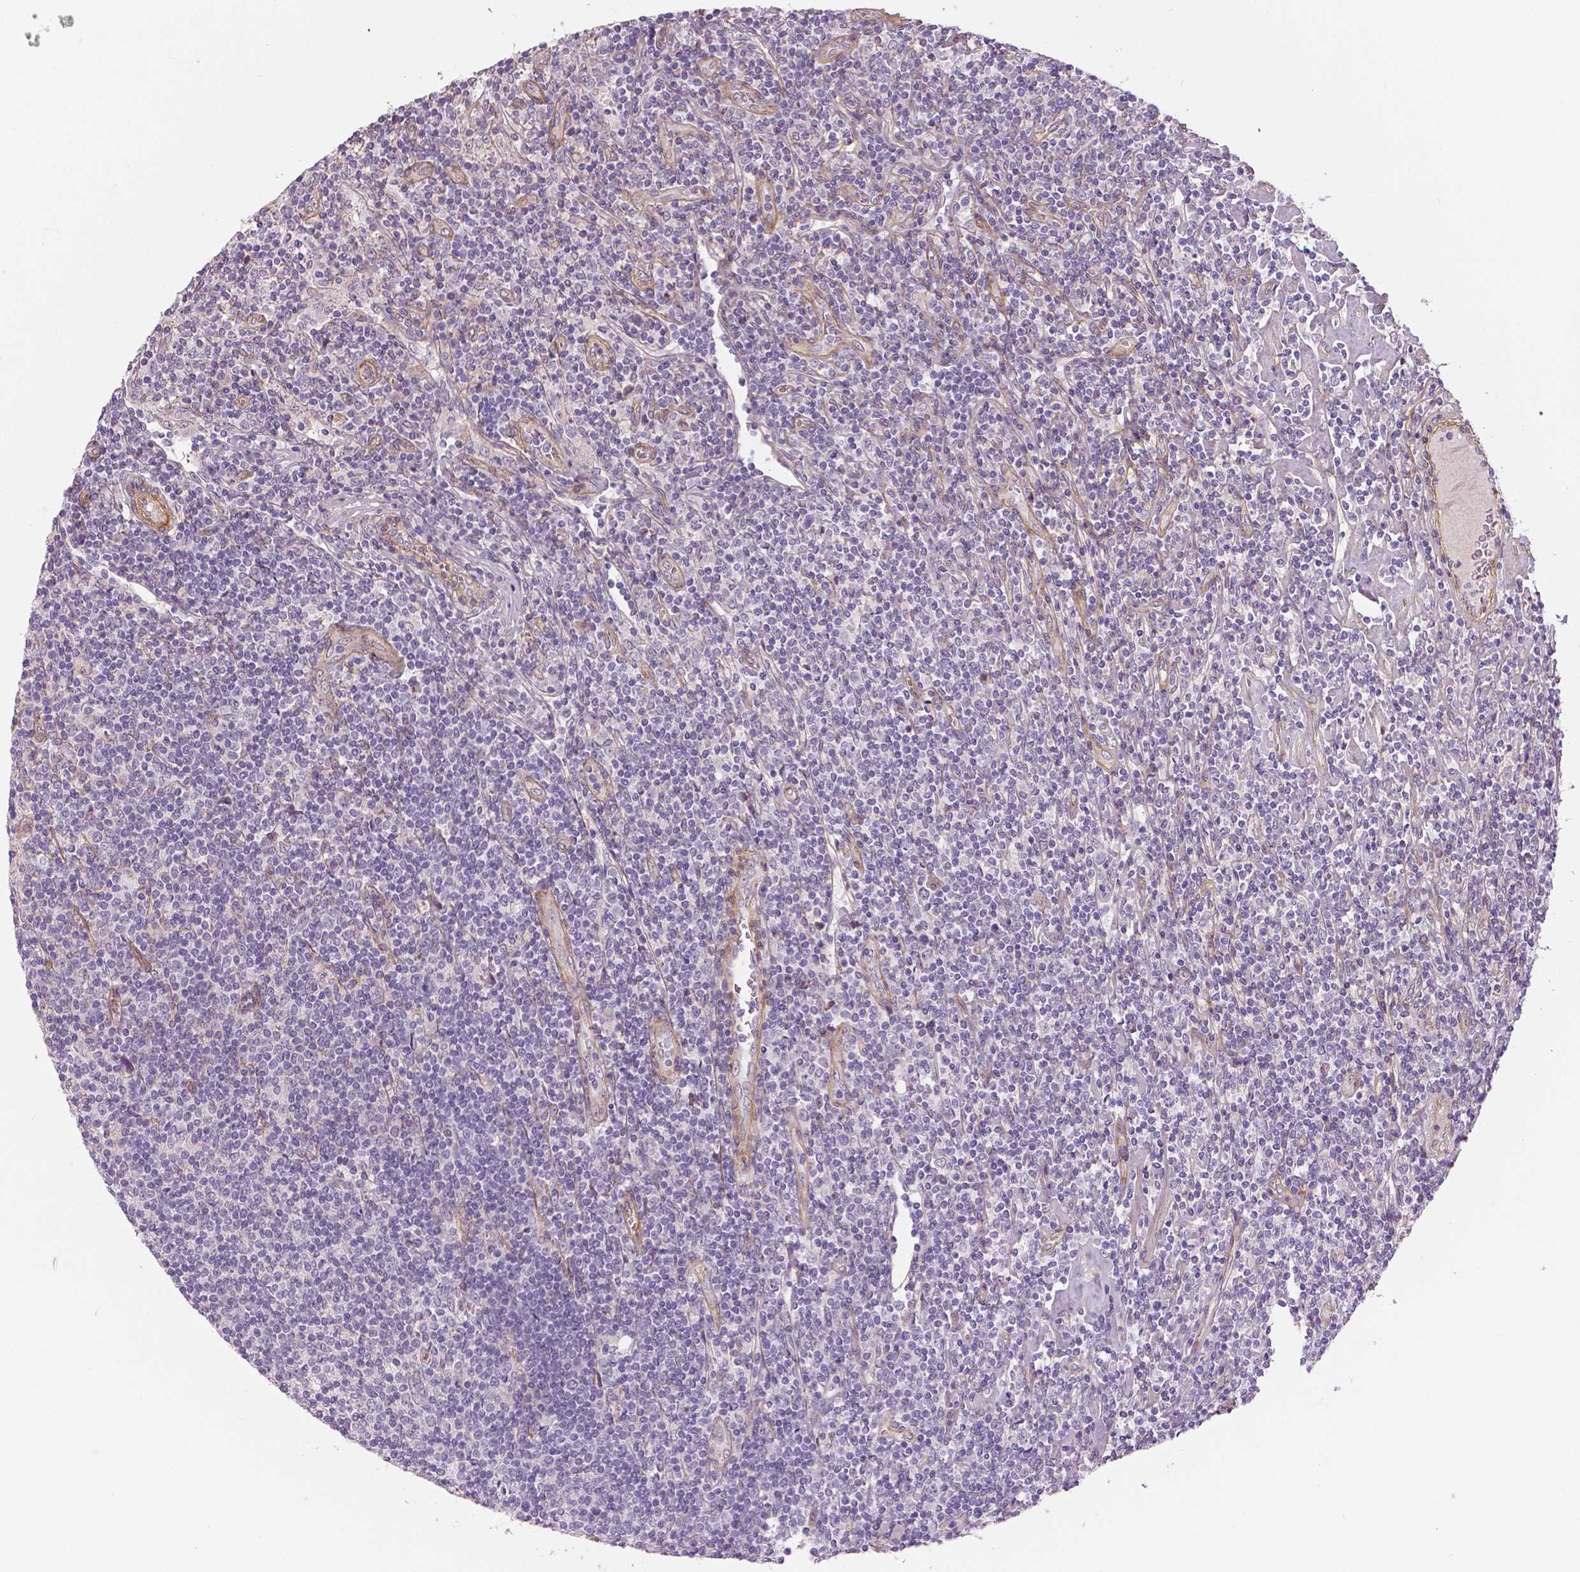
{"staining": {"intensity": "negative", "quantity": "none", "location": "none"}, "tissue": "lymphoma", "cell_type": "Tumor cells", "image_type": "cancer", "snomed": [{"axis": "morphology", "description": "Hodgkin's disease, NOS"}, {"axis": "topography", "description": "Lymph node"}], "caption": "A photomicrograph of human lymphoma is negative for staining in tumor cells.", "gene": "FLT1", "patient": {"sex": "male", "age": 40}}